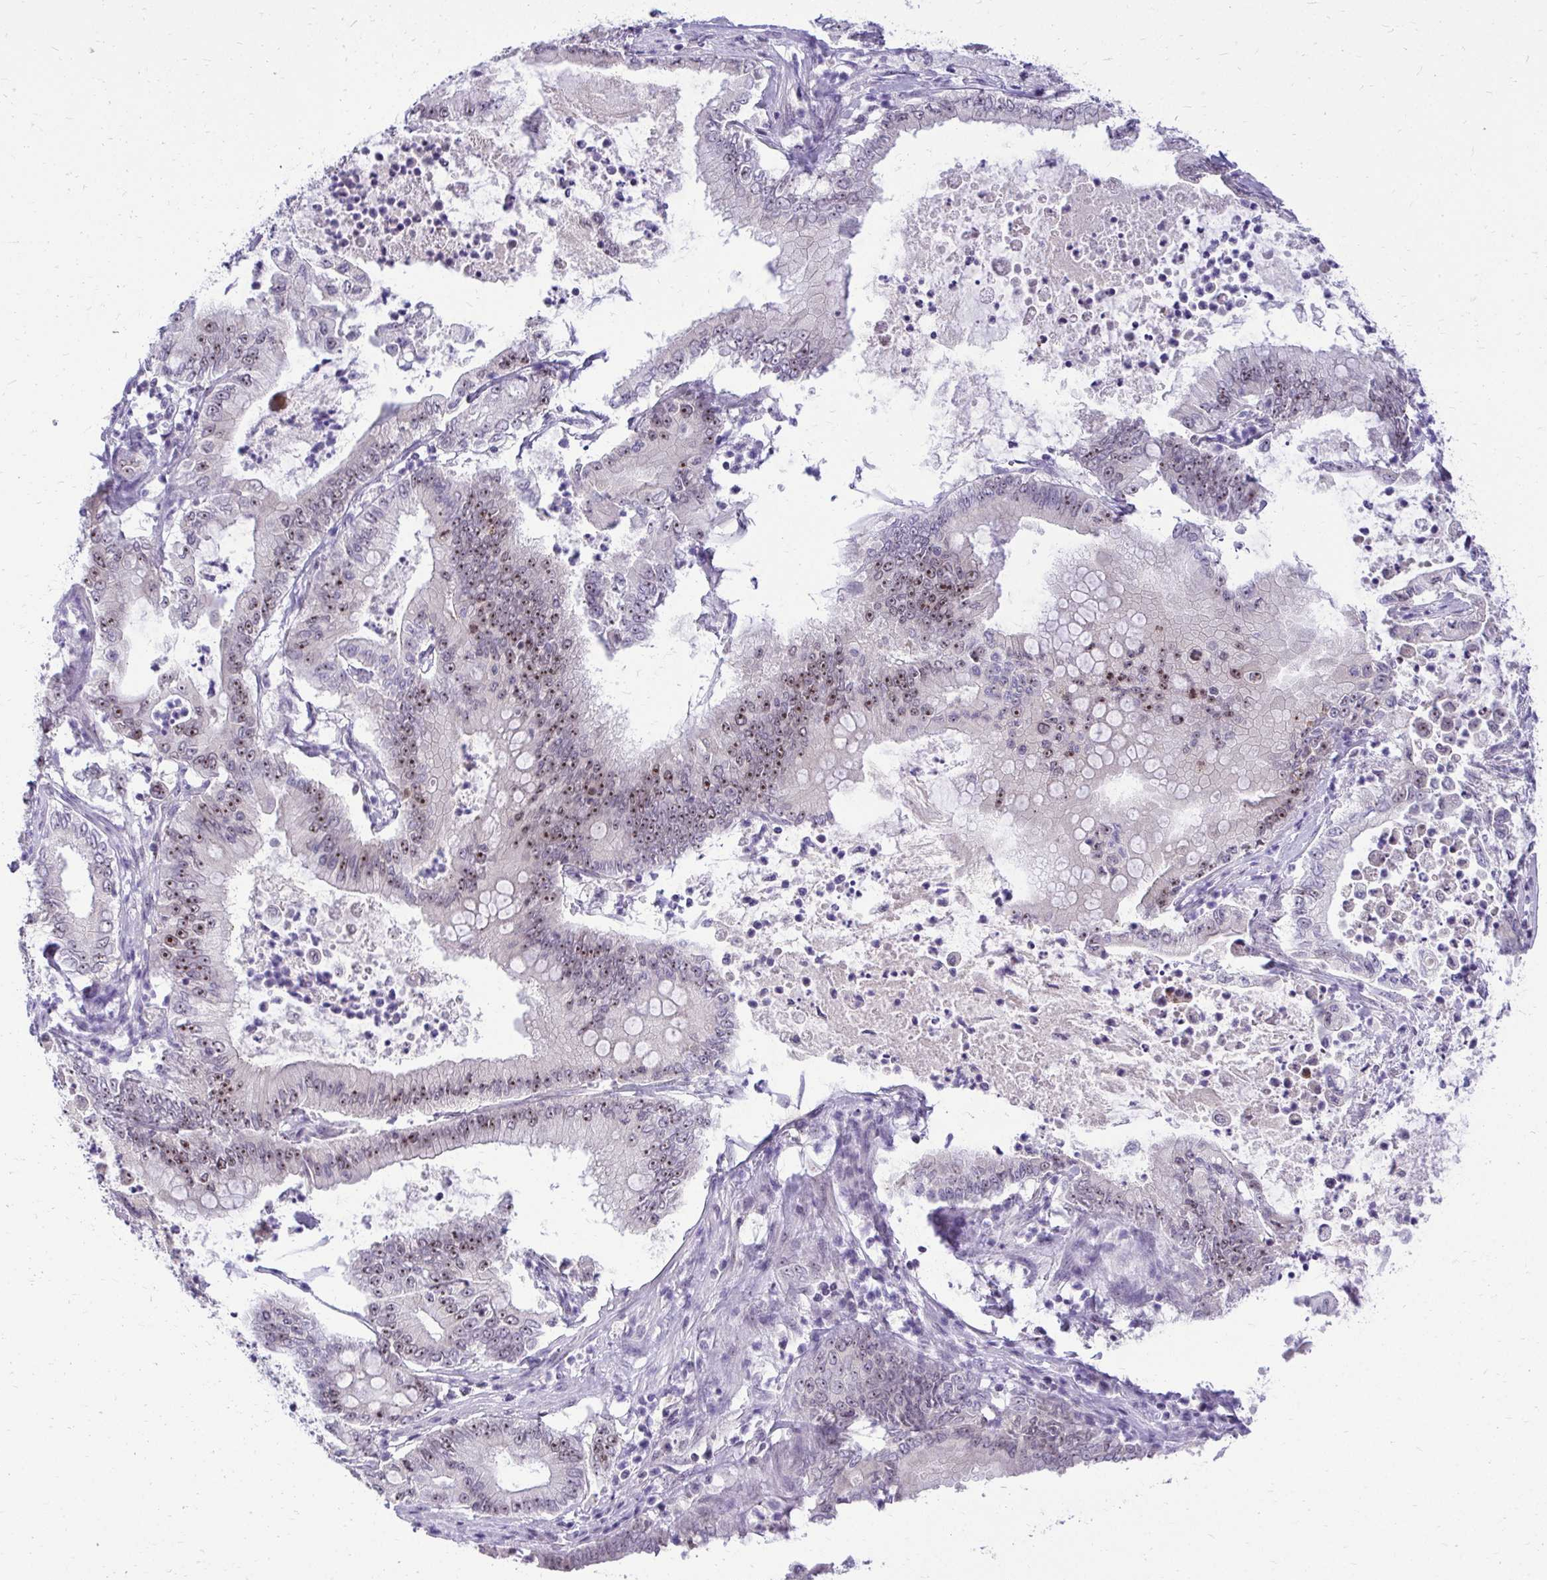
{"staining": {"intensity": "weak", "quantity": "25%-75%", "location": "nuclear"}, "tissue": "pancreatic cancer", "cell_type": "Tumor cells", "image_type": "cancer", "snomed": [{"axis": "morphology", "description": "Adenocarcinoma, NOS"}, {"axis": "topography", "description": "Pancreas"}], "caption": "Weak nuclear expression for a protein is seen in about 25%-75% of tumor cells of pancreatic cancer using IHC.", "gene": "NIFK", "patient": {"sex": "male", "age": 71}}